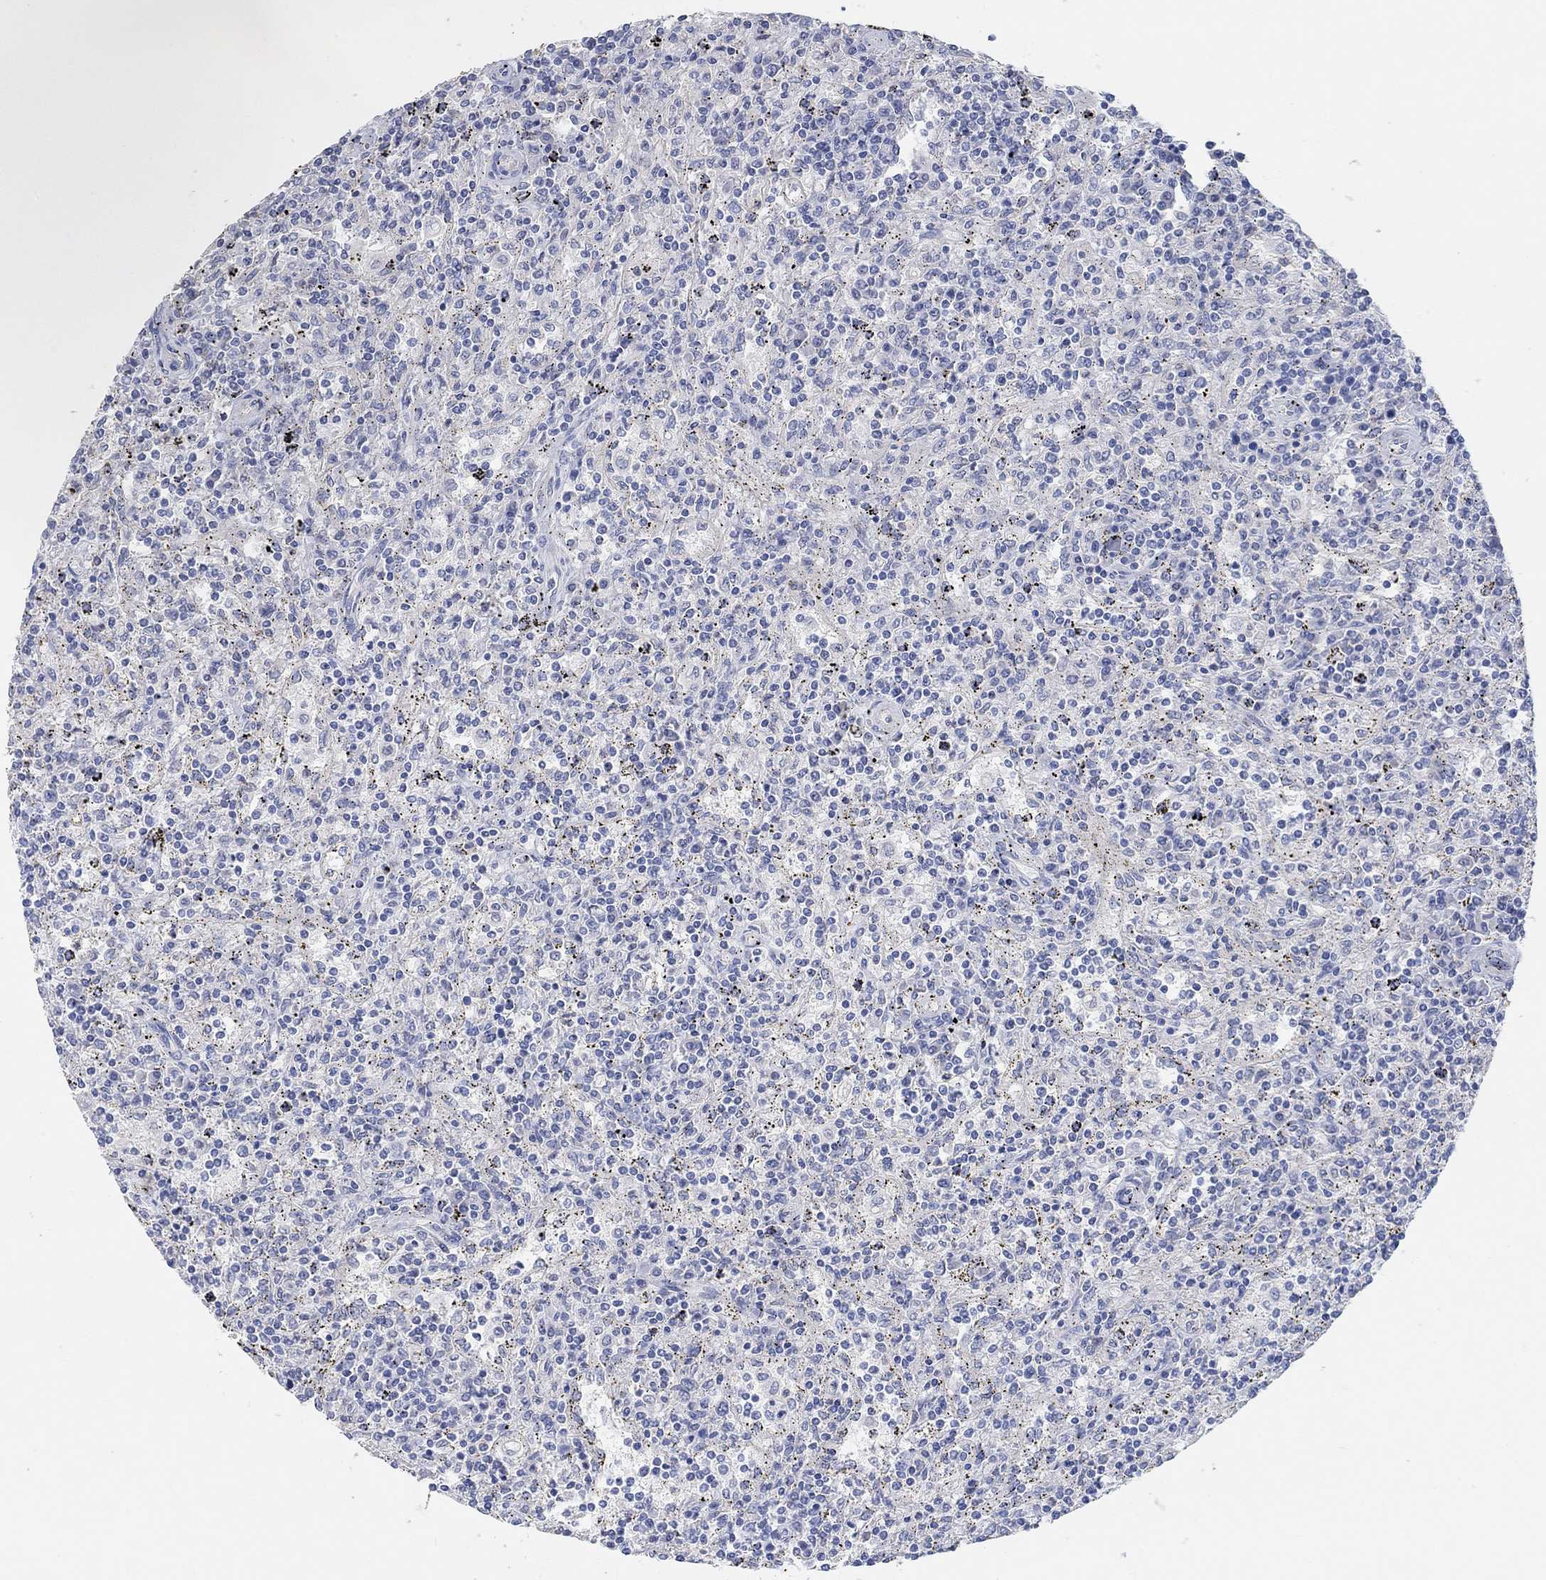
{"staining": {"intensity": "negative", "quantity": "none", "location": "none"}, "tissue": "lymphoma", "cell_type": "Tumor cells", "image_type": "cancer", "snomed": [{"axis": "morphology", "description": "Malignant lymphoma, non-Hodgkin's type, Low grade"}, {"axis": "topography", "description": "Spleen"}], "caption": "IHC image of human lymphoma stained for a protein (brown), which displays no staining in tumor cells. The staining was performed using DAB to visualize the protein expression in brown, while the nuclei were stained in blue with hematoxylin (Magnification: 20x).", "gene": "NLRP14", "patient": {"sex": "male", "age": 62}}